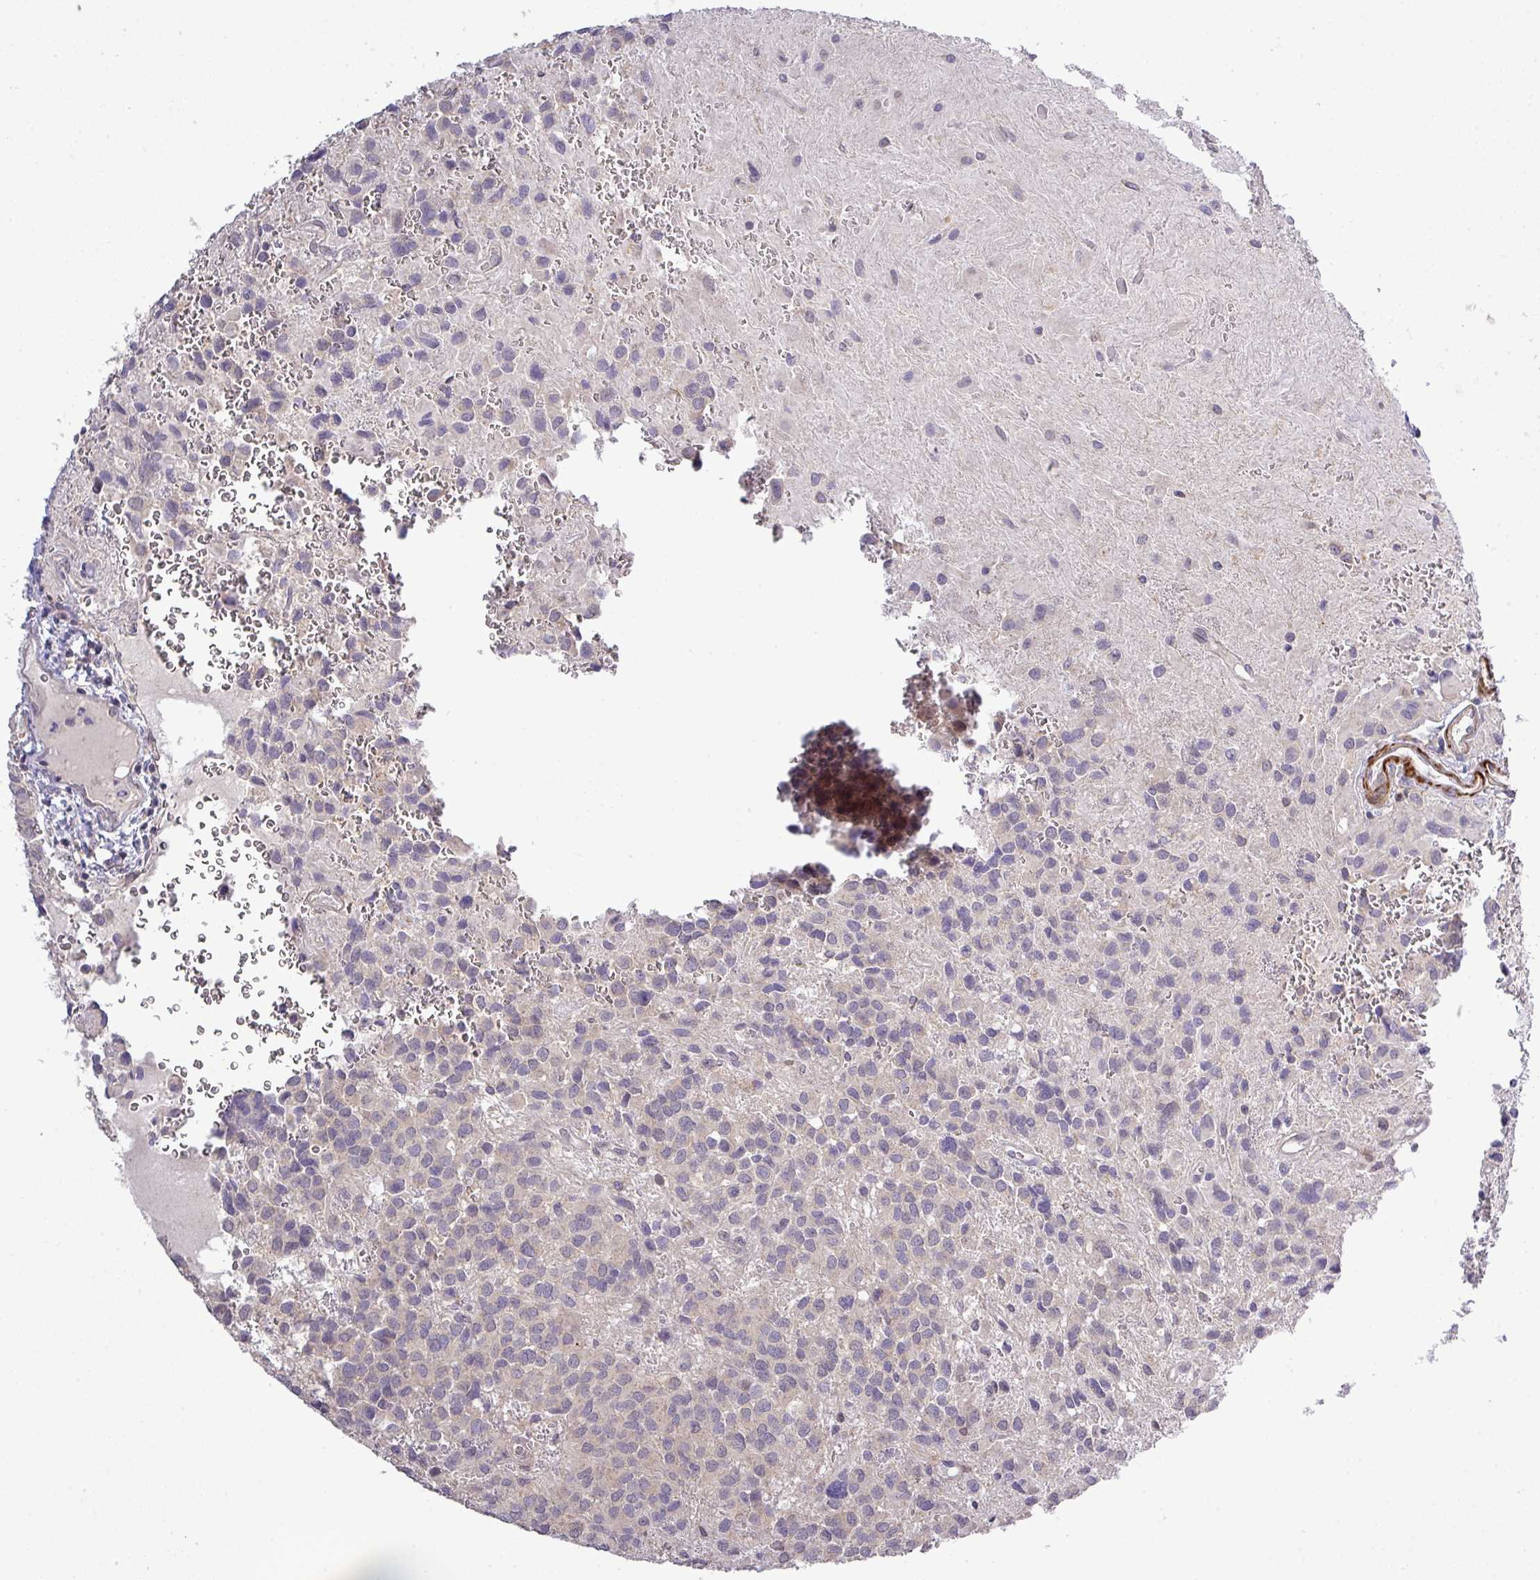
{"staining": {"intensity": "negative", "quantity": "none", "location": "none"}, "tissue": "glioma", "cell_type": "Tumor cells", "image_type": "cancer", "snomed": [{"axis": "morphology", "description": "Glioma, malignant, Low grade"}, {"axis": "topography", "description": "Brain"}], "caption": "Immunohistochemical staining of human glioma exhibits no significant expression in tumor cells.", "gene": "TPRA1", "patient": {"sex": "male", "age": 56}}